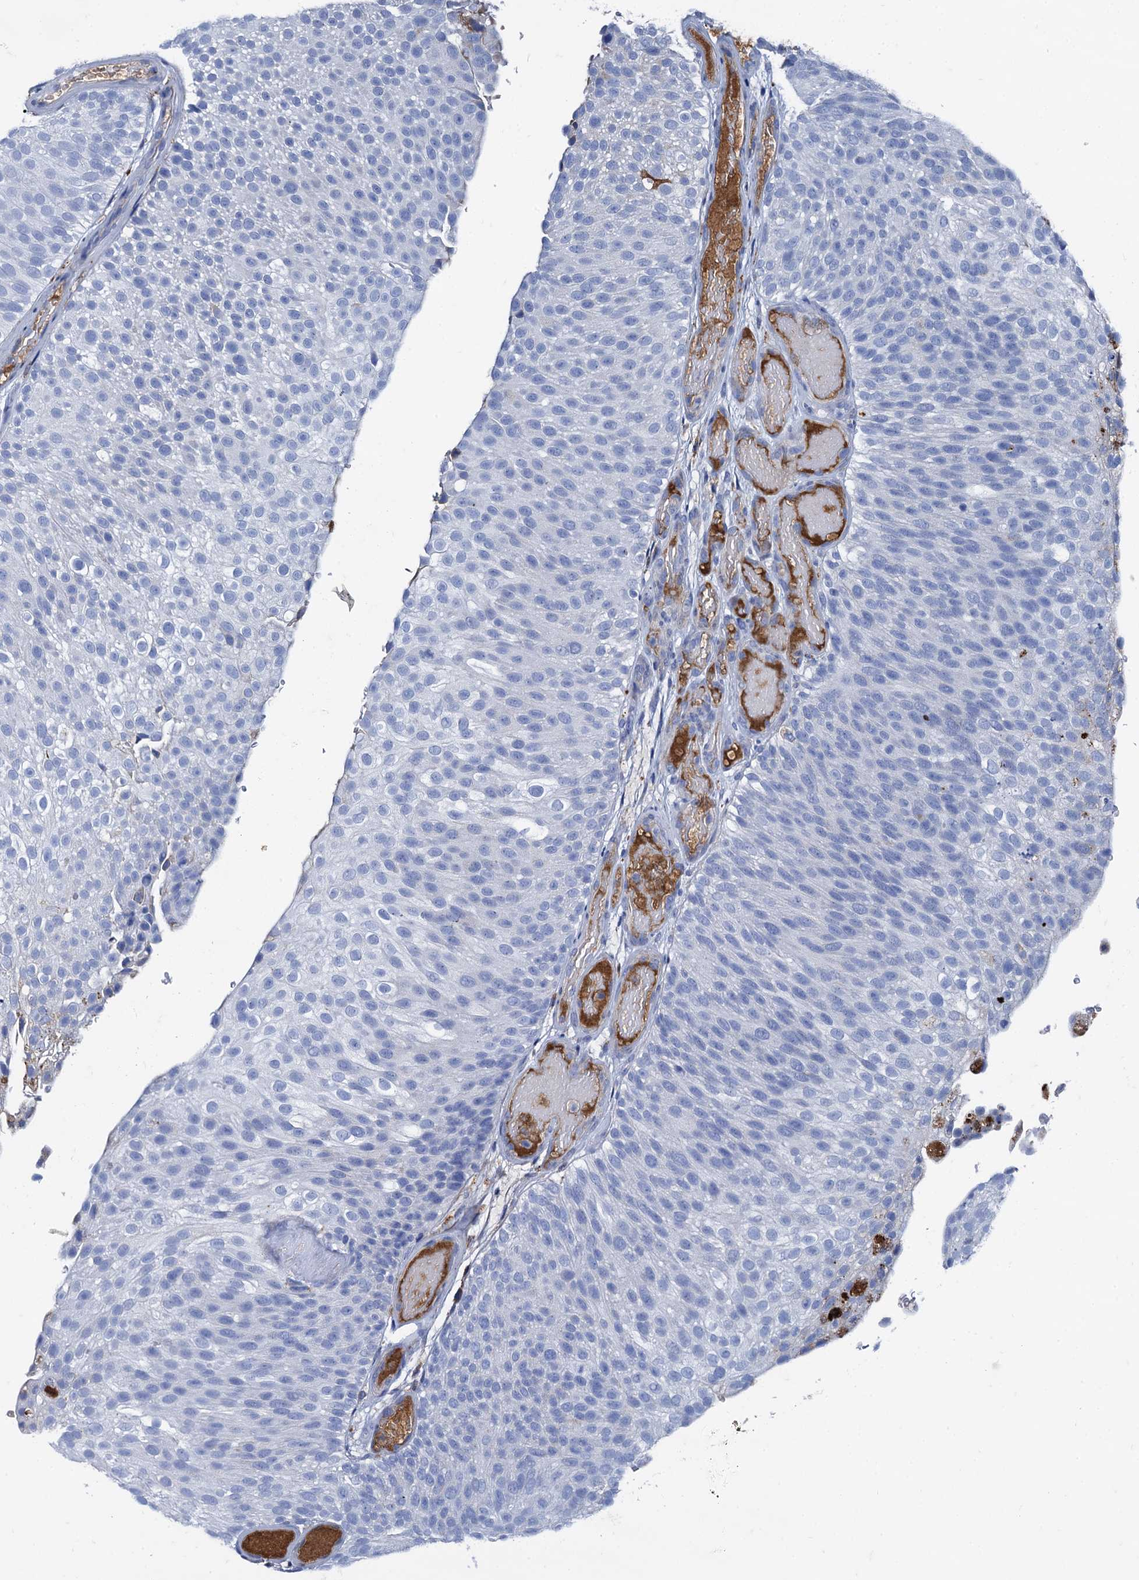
{"staining": {"intensity": "negative", "quantity": "none", "location": "none"}, "tissue": "urothelial cancer", "cell_type": "Tumor cells", "image_type": "cancer", "snomed": [{"axis": "morphology", "description": "Urothelial carcinoma, Low grade"}, {"axis": "topography", "description": "Urinary bladder"}], "caption": "DAB immunohistochemical staining of human urothelial carcinoma (low-grade) demonstrates no significant expression in tumor cells.", "gene": "APOD", "patient": {"sex": "male", "age": 78}}